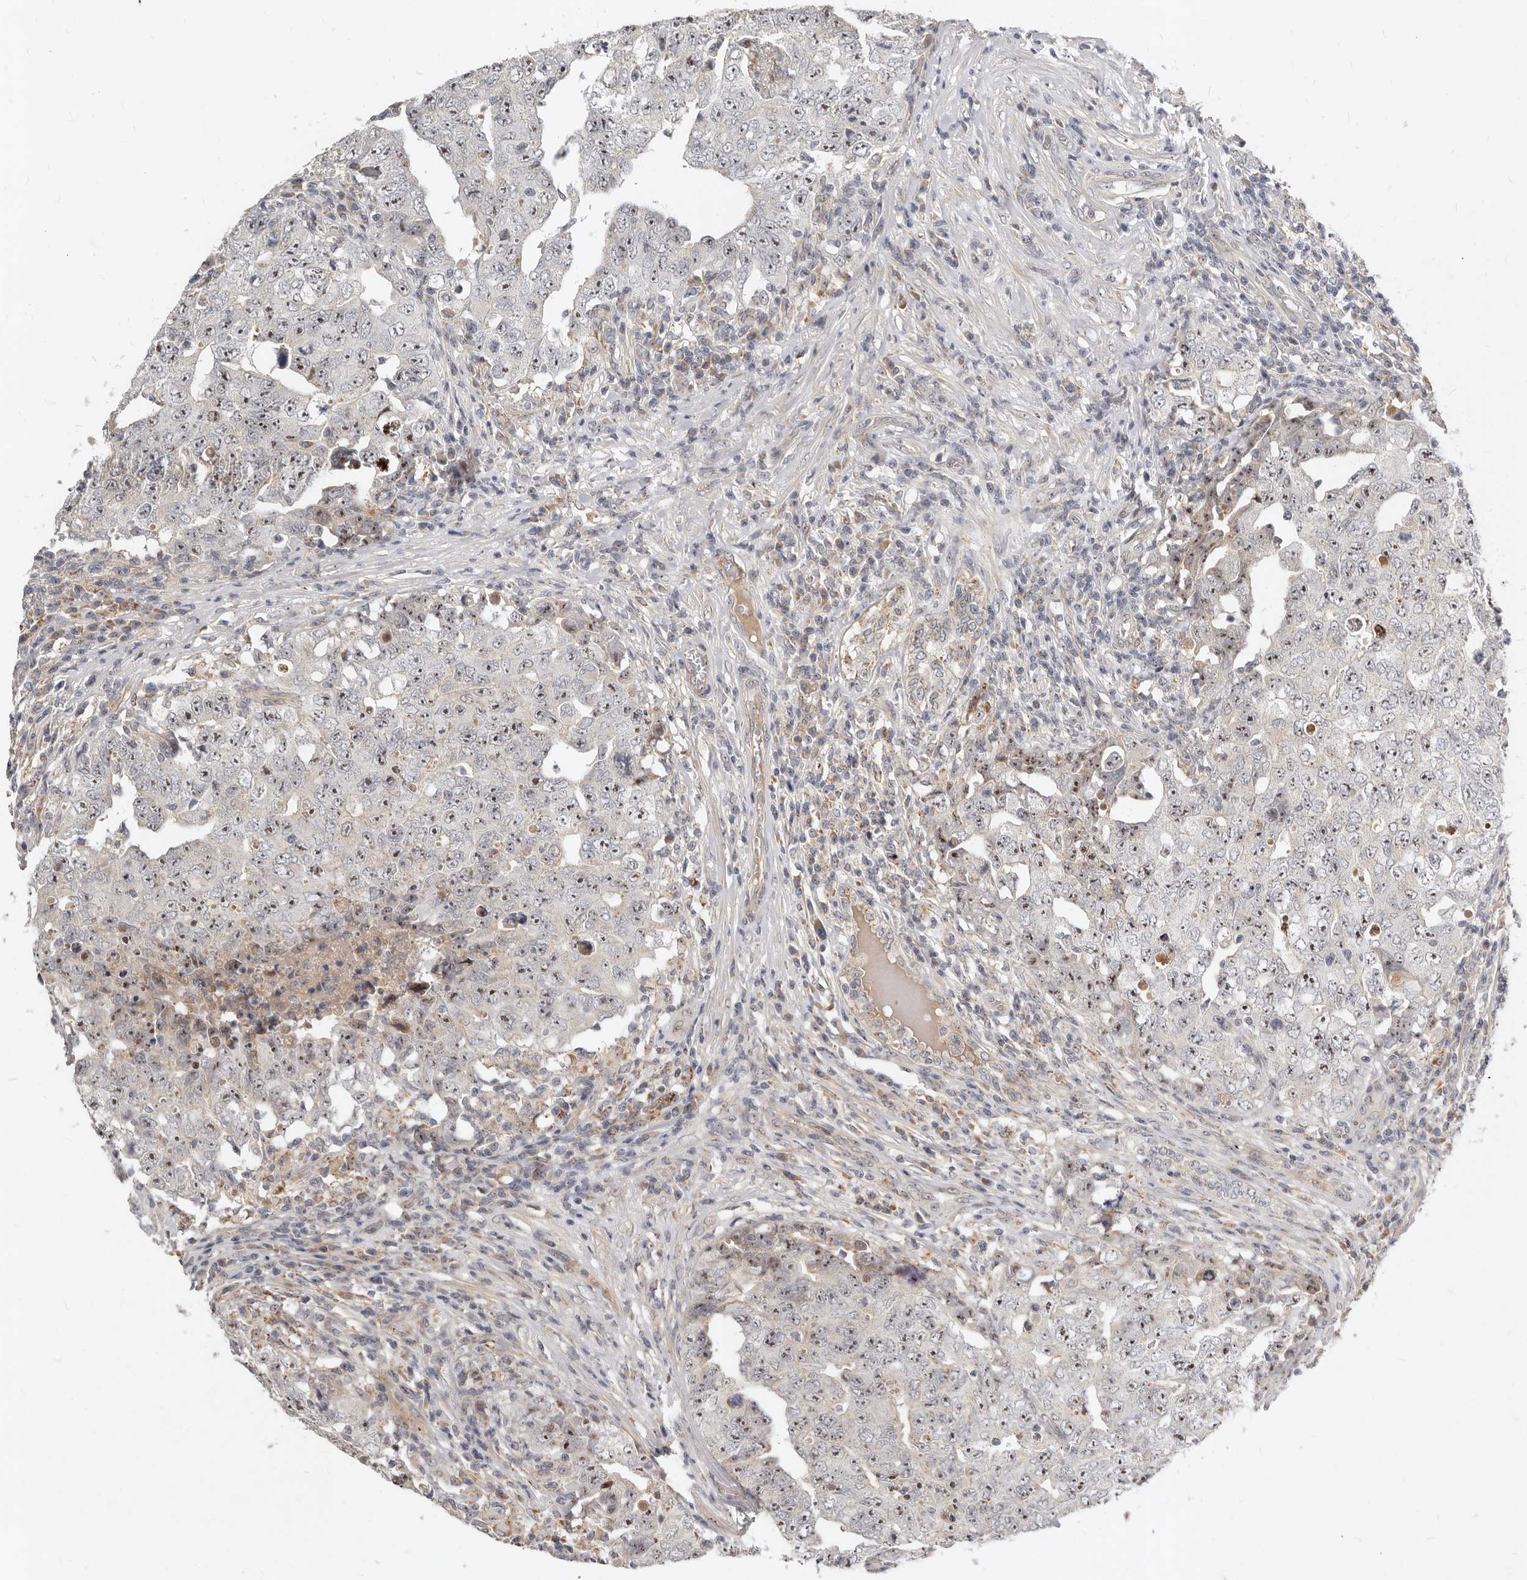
{"staining": {"intensity": "negative", "quantity": "none", "location": "none"}, "tissue": "testis cancer", "cell_type": "Tumor cells", "image_type": "cancer", "snomed": [{"axis": "morphology", "description": "Carcinoma, Embryonal, NOS"}, {"axis": "topography", "description": "Testis"}], "caption": "Human testis cancer (embryonal carcinoma) stained for a protein using immunohistochemistry exhibits no staining in tumor cells.", "gene": "MICALL2", "patient": {"sex": "male", "age": 26}}